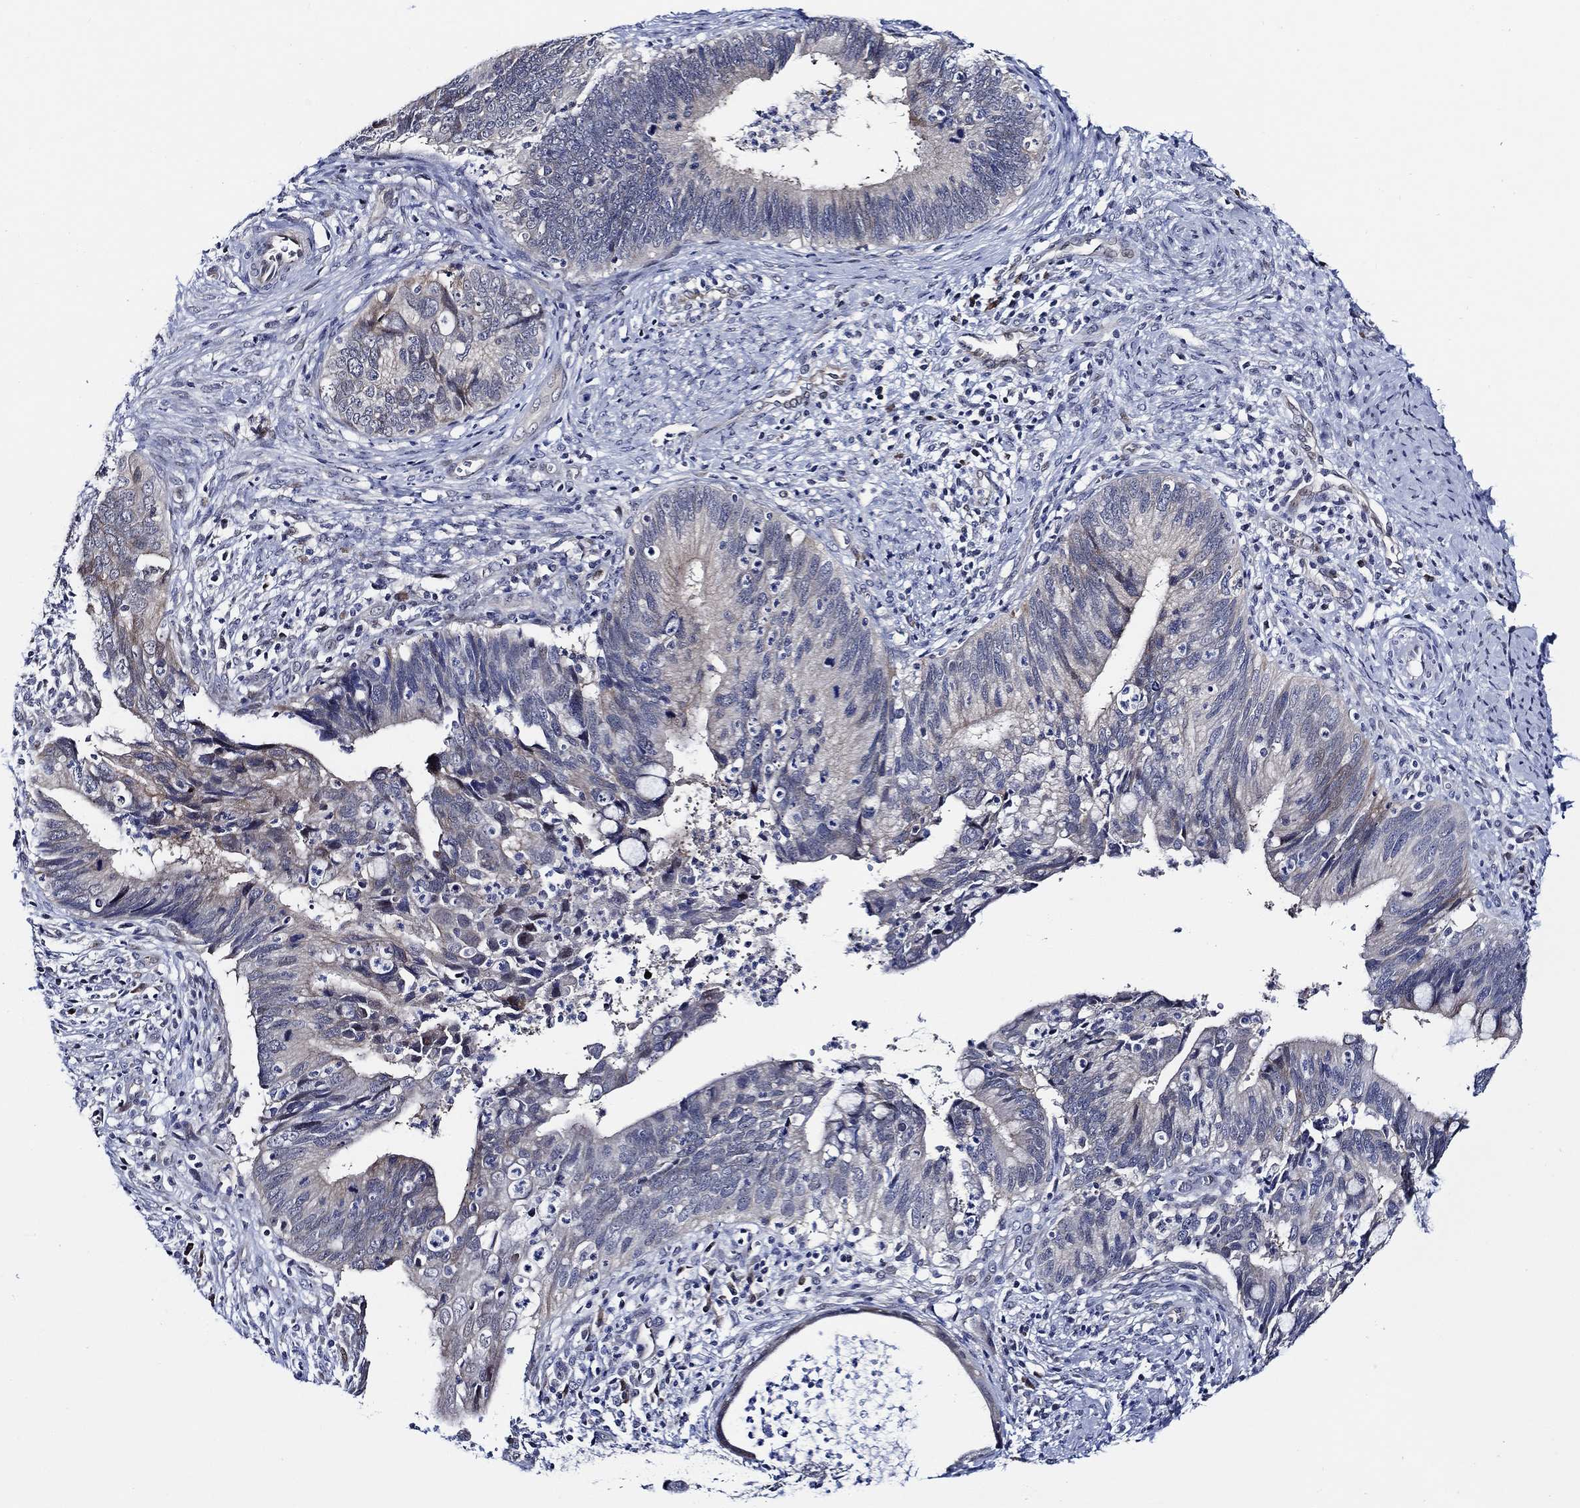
{"staining": {"intensity": "negative", "quantity": "none", "location": "none"}, "tissue": "cervical cancer", "cell_type": "Tumor cells", "image_type": "cancer", "snomed": [{"axis": "morphology", "description": "Adenocarcinoma, NOS"}, {"axis": "topography", "description": "Cervix"}], "caption": "The immunohistochemistry (IHC) photomicrograph has no significant positivity in tumor cells of cervical cancer (adenocarcinoma) tissue.", "gene": "C8orf48", "patient": {"sex": "female", "age": 42}}